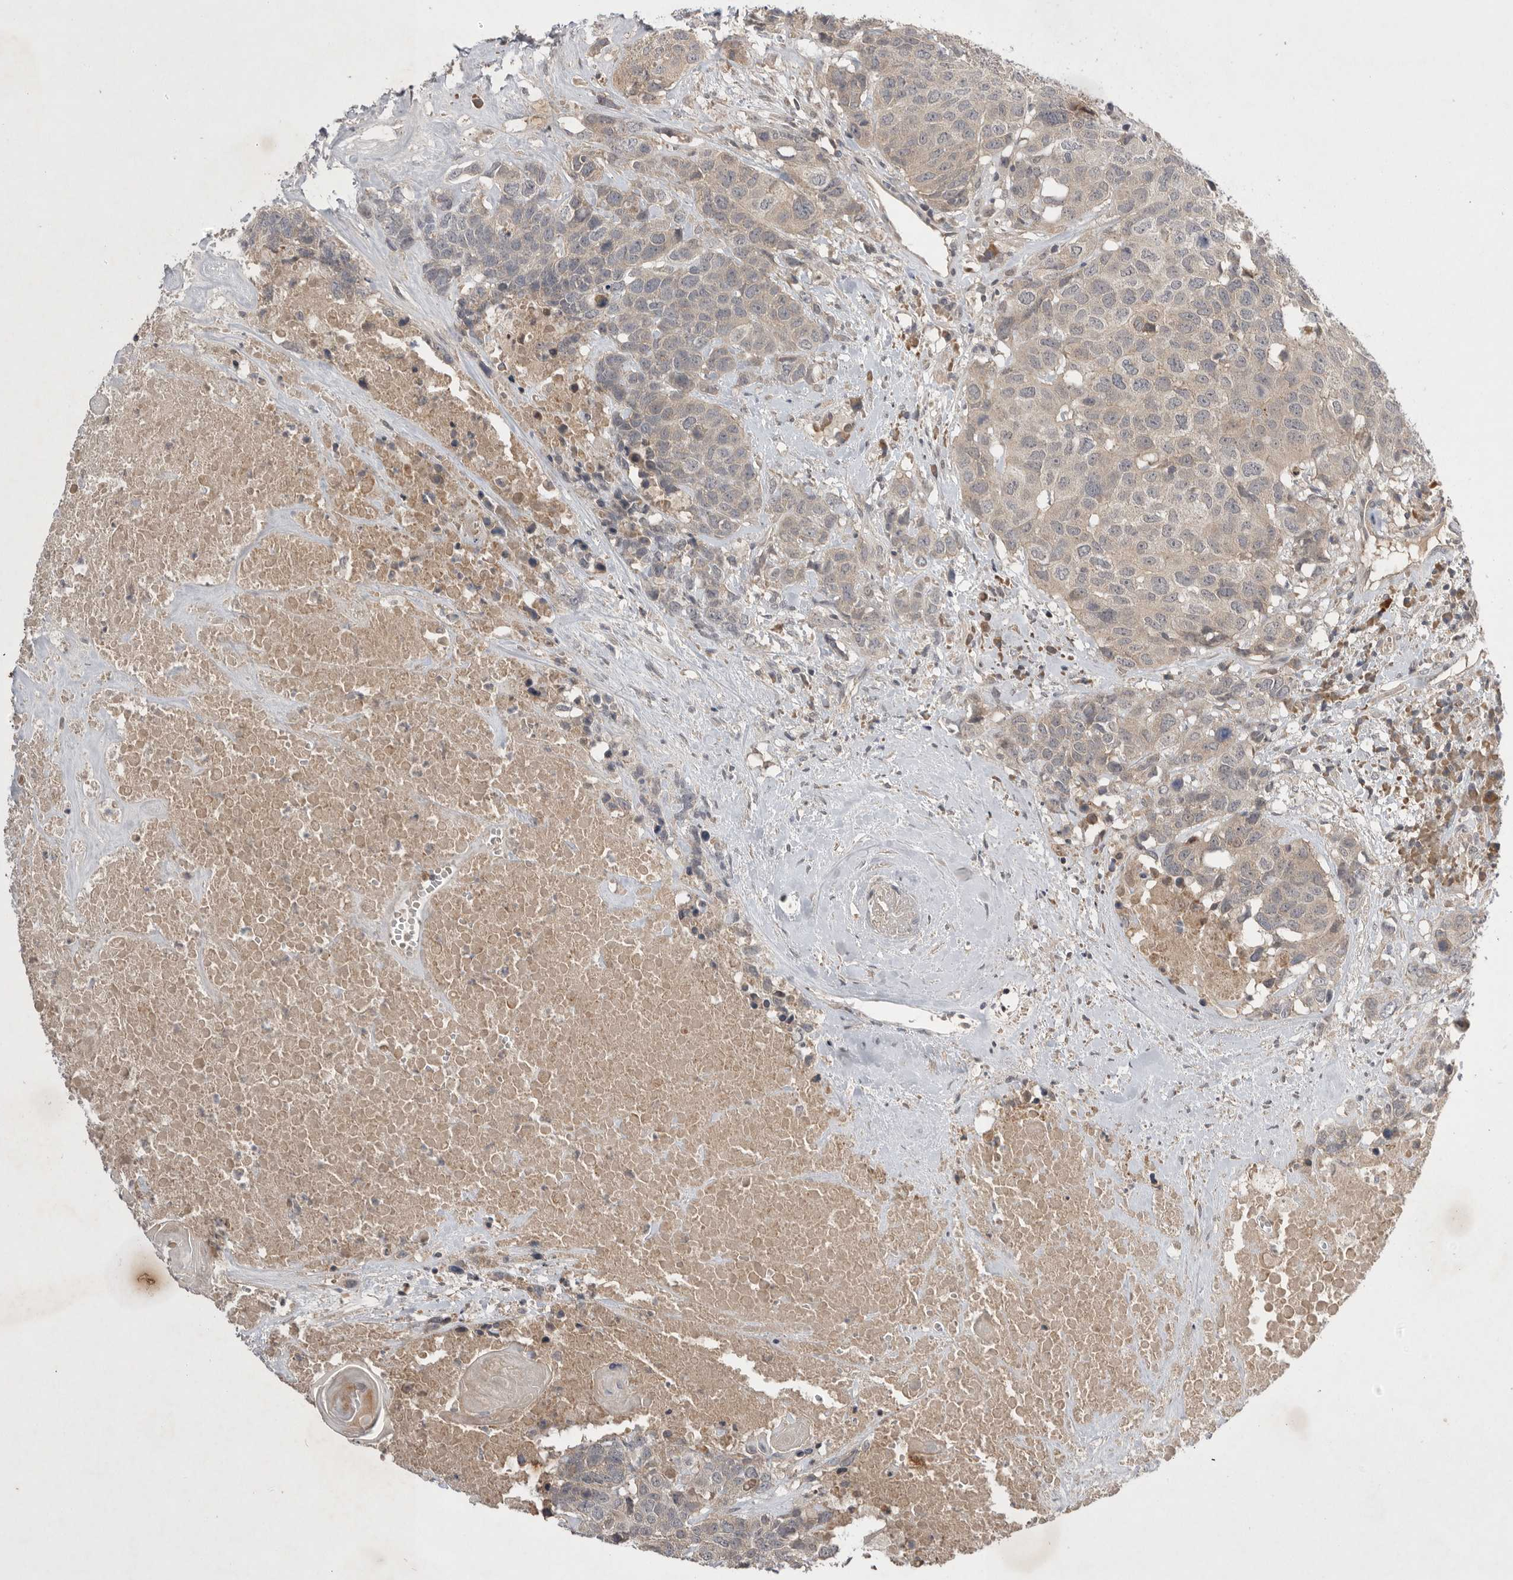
{"staining": {"intensity": "weak", "quantity": "<25%", "location": "cytoplasmic/membranous"}, "tissue": "head and neck cancer", "cell_type": "Tumor cells", "image_type": "cancer", "snomed": [{"axis": "morphology", "description": "Squamous cell carcinoma, NOS"}, {"axis": "topography", "description": "Head-Neck"}], "caption": "IHC histopathology image of neoplastic tissue: human head and neck squamous cell carcinoma stained with DAB demonstrates no significant protein expression in tumor cells. (Stains: DAB immunohistochemistry (IHC) with hematoxylin counter stain, Microscopy: brightfield microscopy at high magnification).", "gene": "NRCAM", "patient": {"sex": "male", "age": 66}}